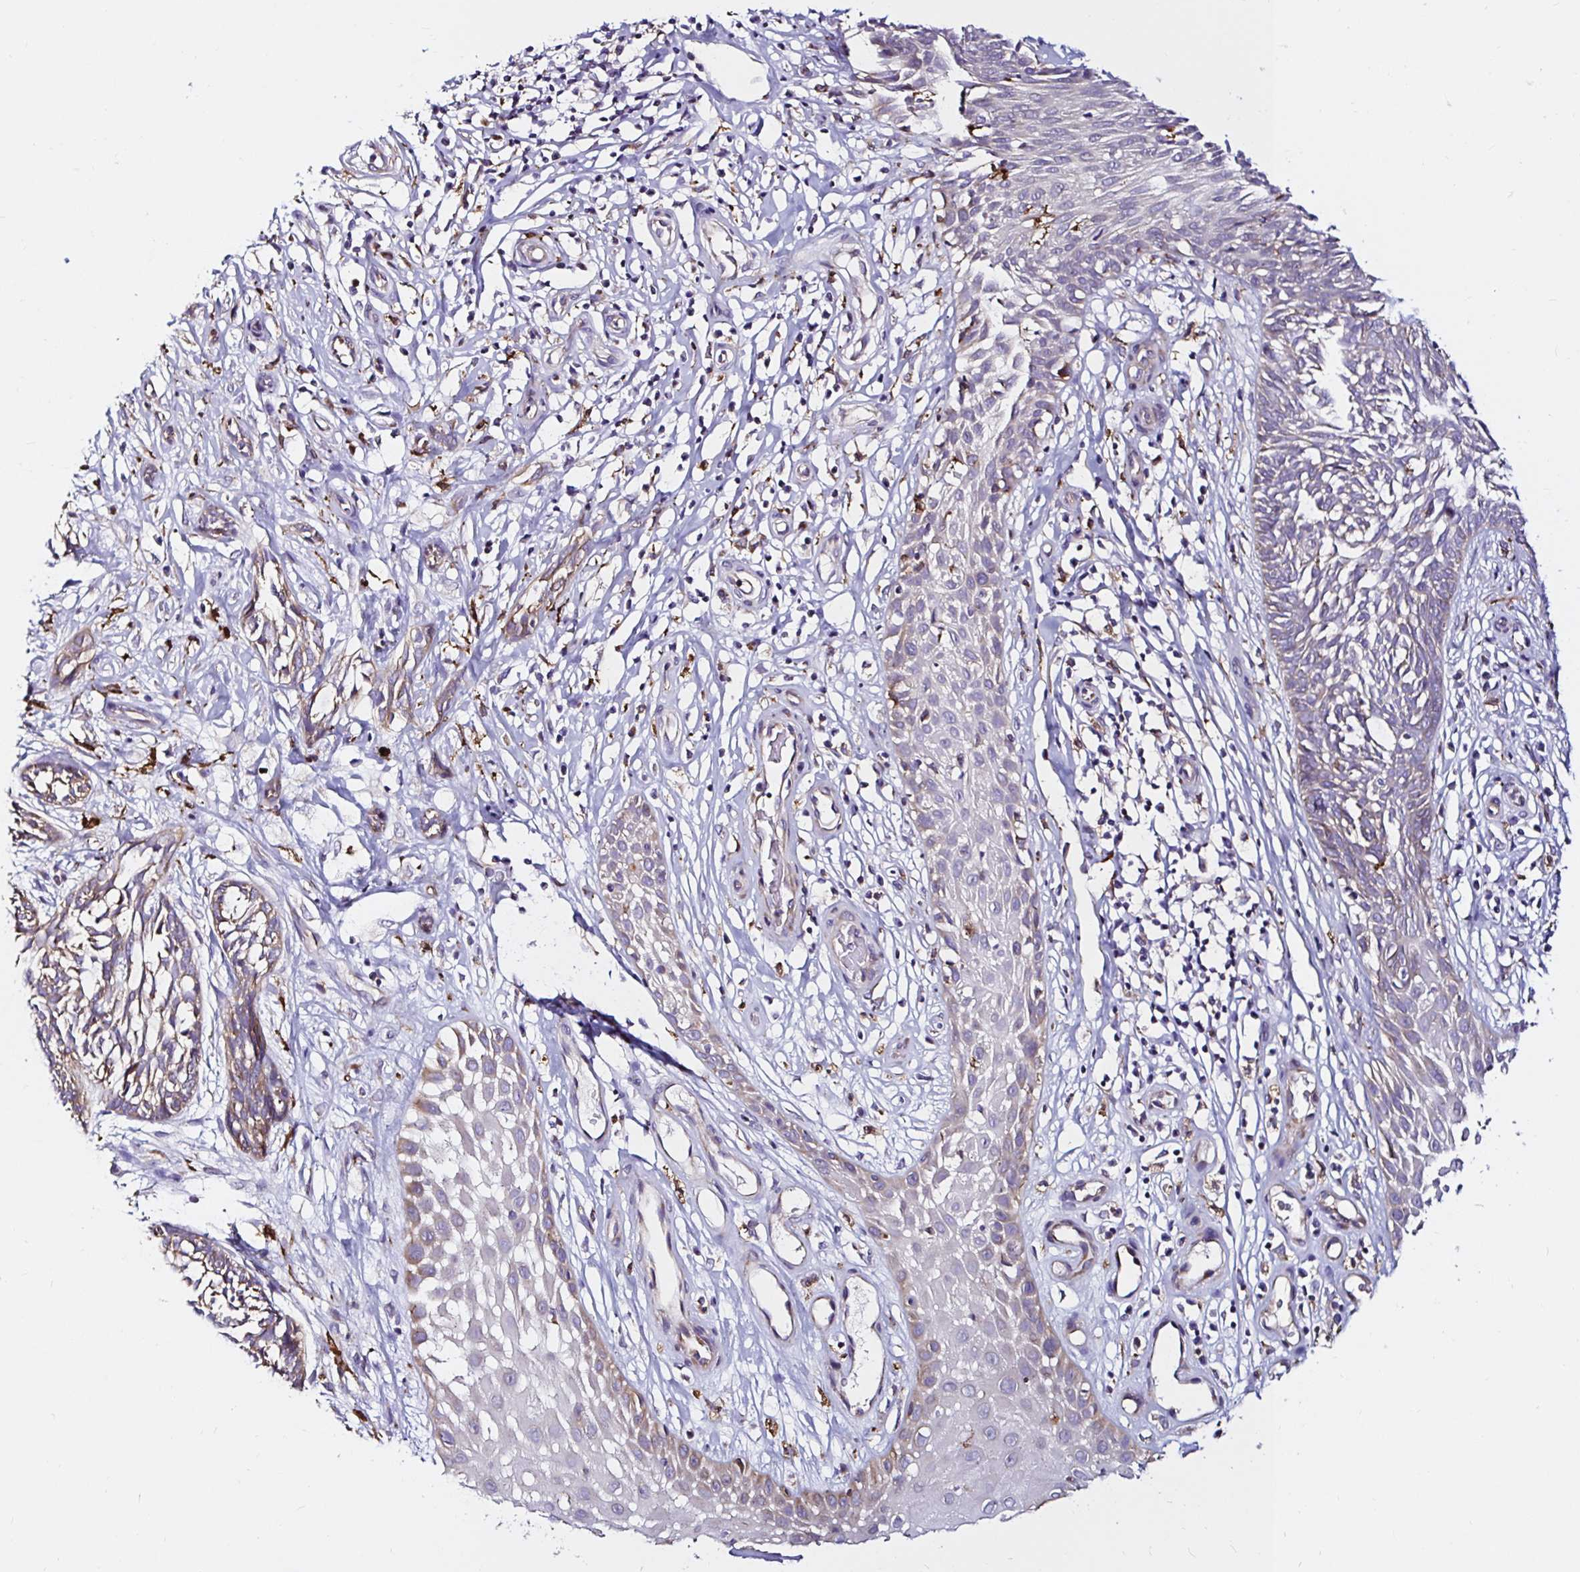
{"staining": {"intensity": "weak", "quantity": "25%-75%", "location": "cytoplasmic/membranous"}, "tissue": "skin cancer", "cell_type": "Tumor cells", "image_type": "cancer", "snomed": [{"axis": "morphology", "description": "Basal cell carcinoma"}, {"axis": "topography", "description": "Skin"}, {"axis": "topography", "description": "Skin, foot"}], "caption": "Immunohistochemical staining of skin basal cell carcinoma shows weak cytoplasmic/membranous protein staining in about 25%-75% of tumor cells.", "gene": "MSR1", "patient": {"sex": "female", "age": 86}}